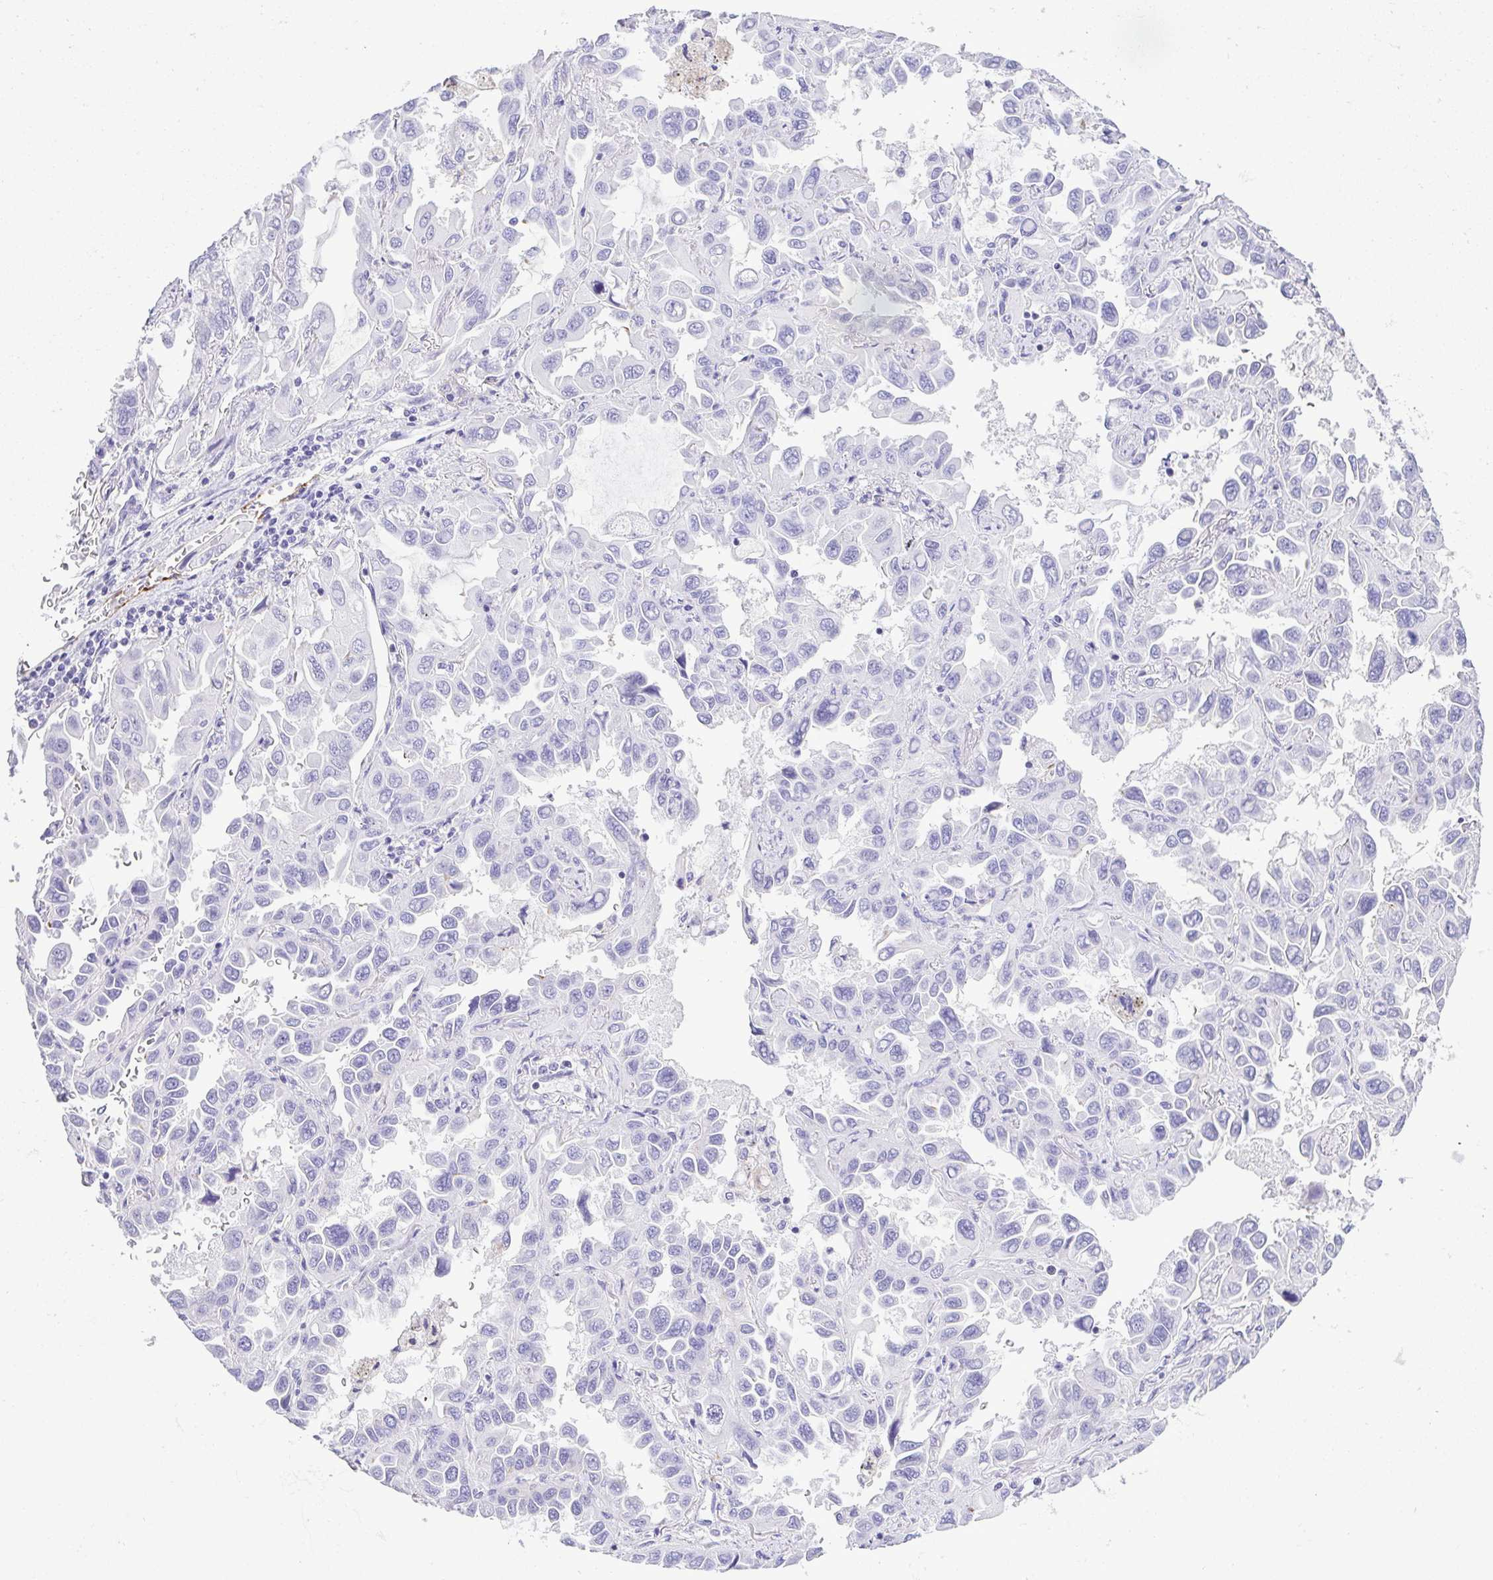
{"staining": {"intensity": "negative", "quantity": "none", "location": "none"}, "tissue": "lung cancer", "cell_type": "Tumor cells", "image_type": "cancer", "snomed": [{"axis": "morphology", "description": "Adenocarcinoma, NOS"}, {"axis": "topography", "description": "Lung"}], "caption": "A high-resolution photomicrograph shows immunohistochemistry staining of adenocarcinoma (lung), which demonstrates no significant staining in tumor cells.", "gene": "GPR182", "patient": {"sex": "male", "age": 64}}